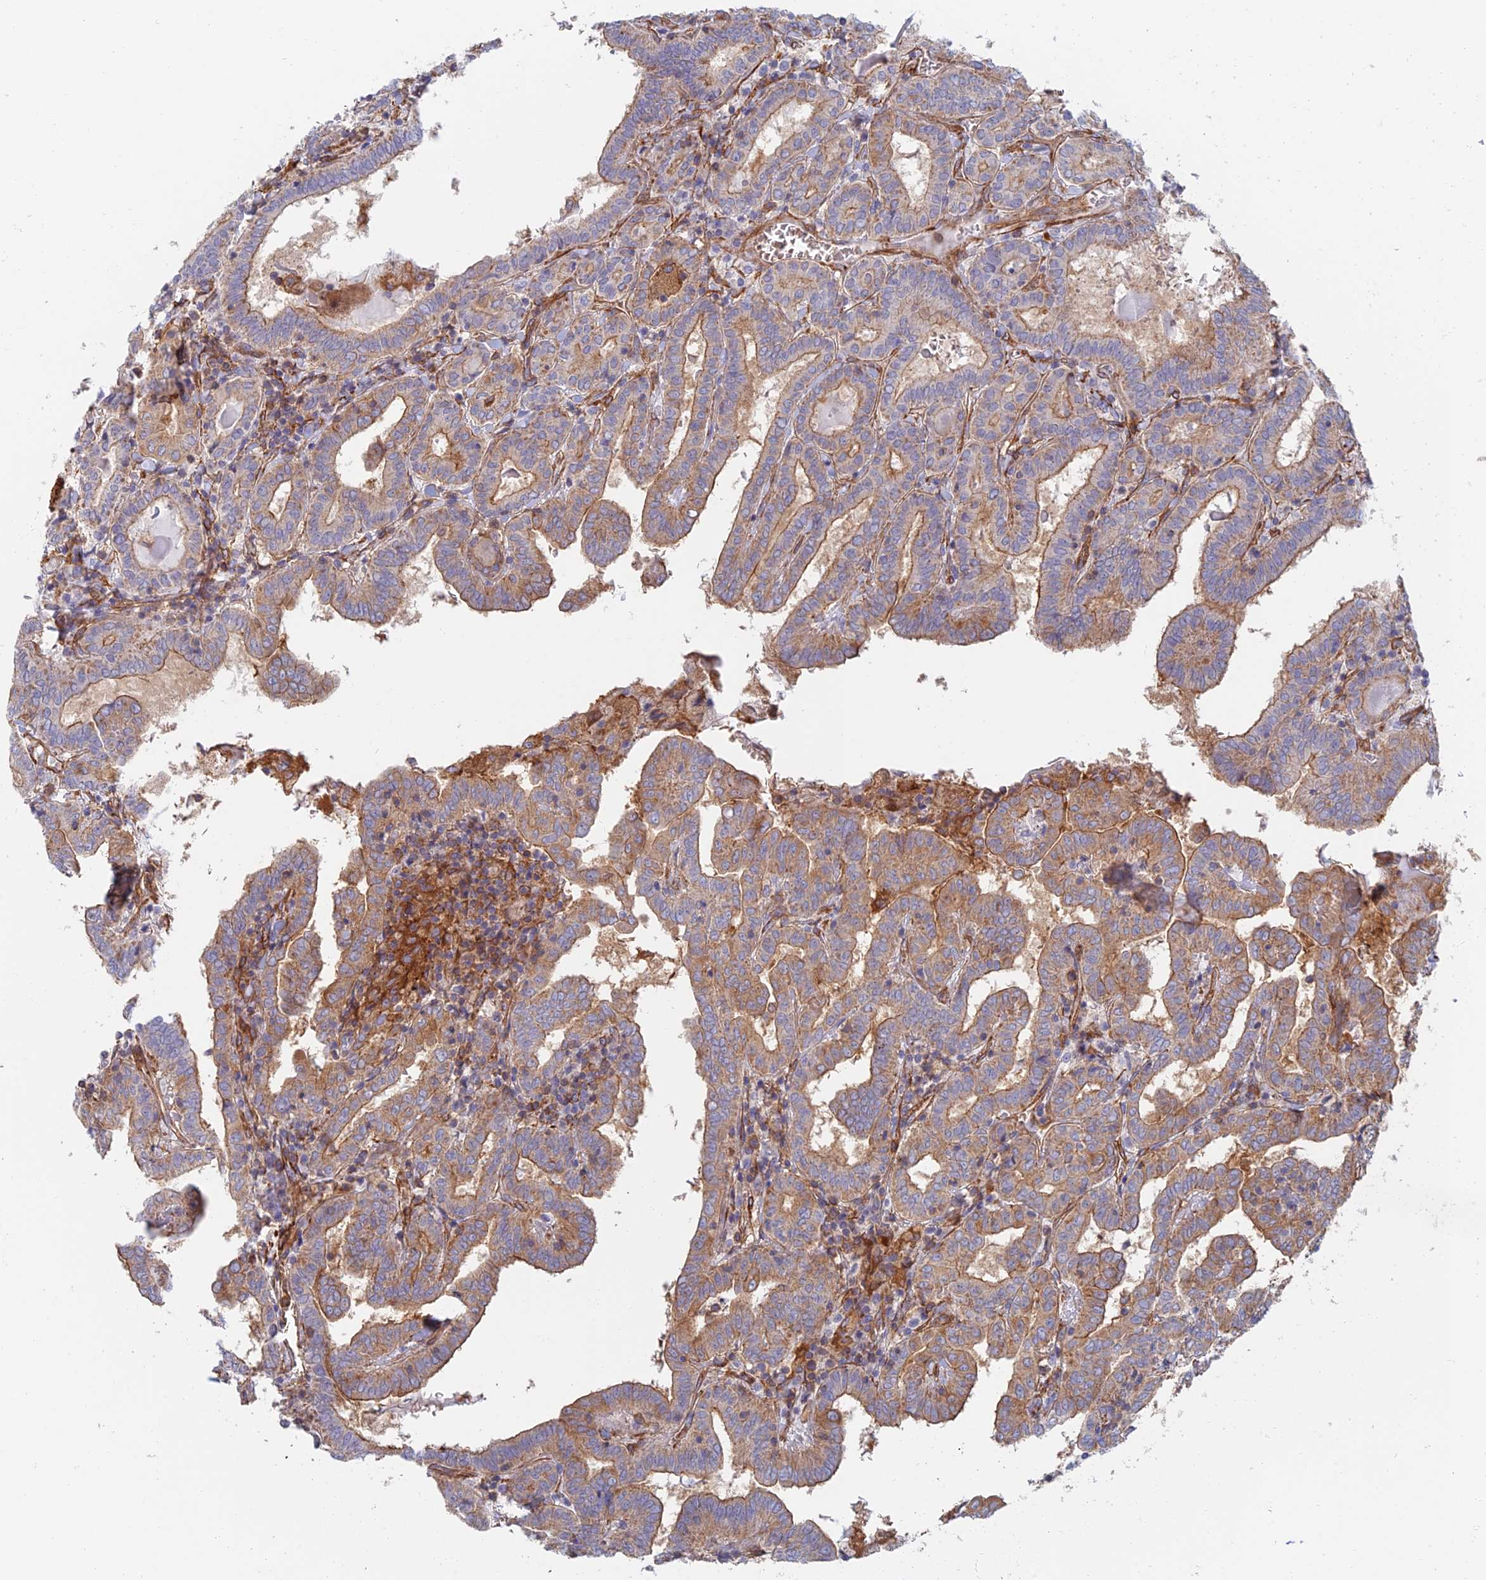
{"staining": {"intensity": "moderate", "quantity": ">75%", "location": "cytoplasmic/membranous"}, "tissue": "thyroid cancer", "cell_type": "Tumor cells", "image_type": "cancer", "snomed": [{"axis": "morphology", "description": "Papillary adenocarcinoma, NOS"}, {"axis": "topography", "description": "Thyroid gland"}], "caption": "Human thyroid papillary adenocarcinoma stained for a protein (brown) exhibits moderate cytoplasmic/membranous positive expression in approximately >75% of tumor cells.", "gene": "PAK4", "patient": {"sex": "female", "age": 72}}